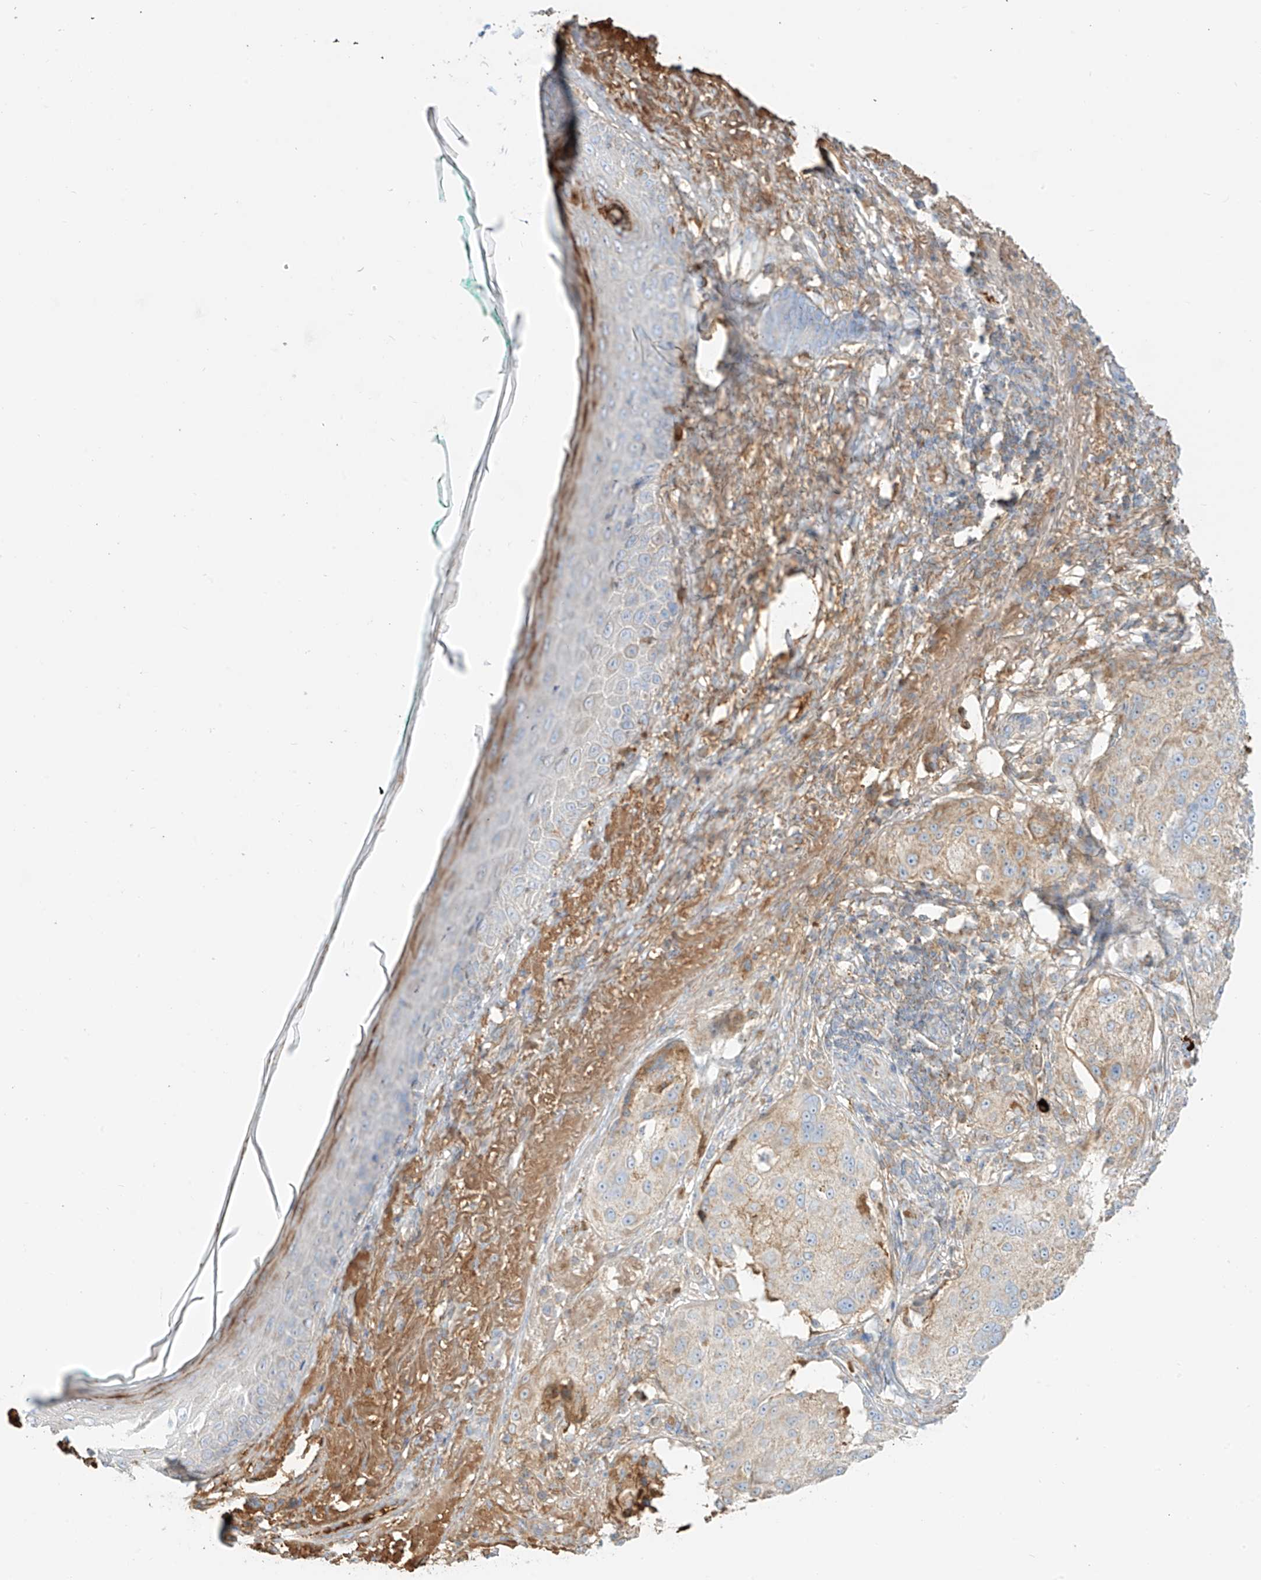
{"staining": {"intensity": "weak", "quantity": "<25%", "location": "cytoplasmic/membranous"}, "tissue": "melanoma", "cell_type": "Tumor cells", "image_type": "cancer", "snomed": [{"axis": "morphology", "description": "Necrosis, NOS"}, {"axis": "morphology", "description": "Malignant melanoma, NOS"}, {"axis": "topography", "description": "Skin"}], "caption": "Immunohistochemistry (IHC) of human melanoma displays no positivity in tumor cells.", "gene": "OCSTAMP", "patient": {"sex": "female", "age": 87}}